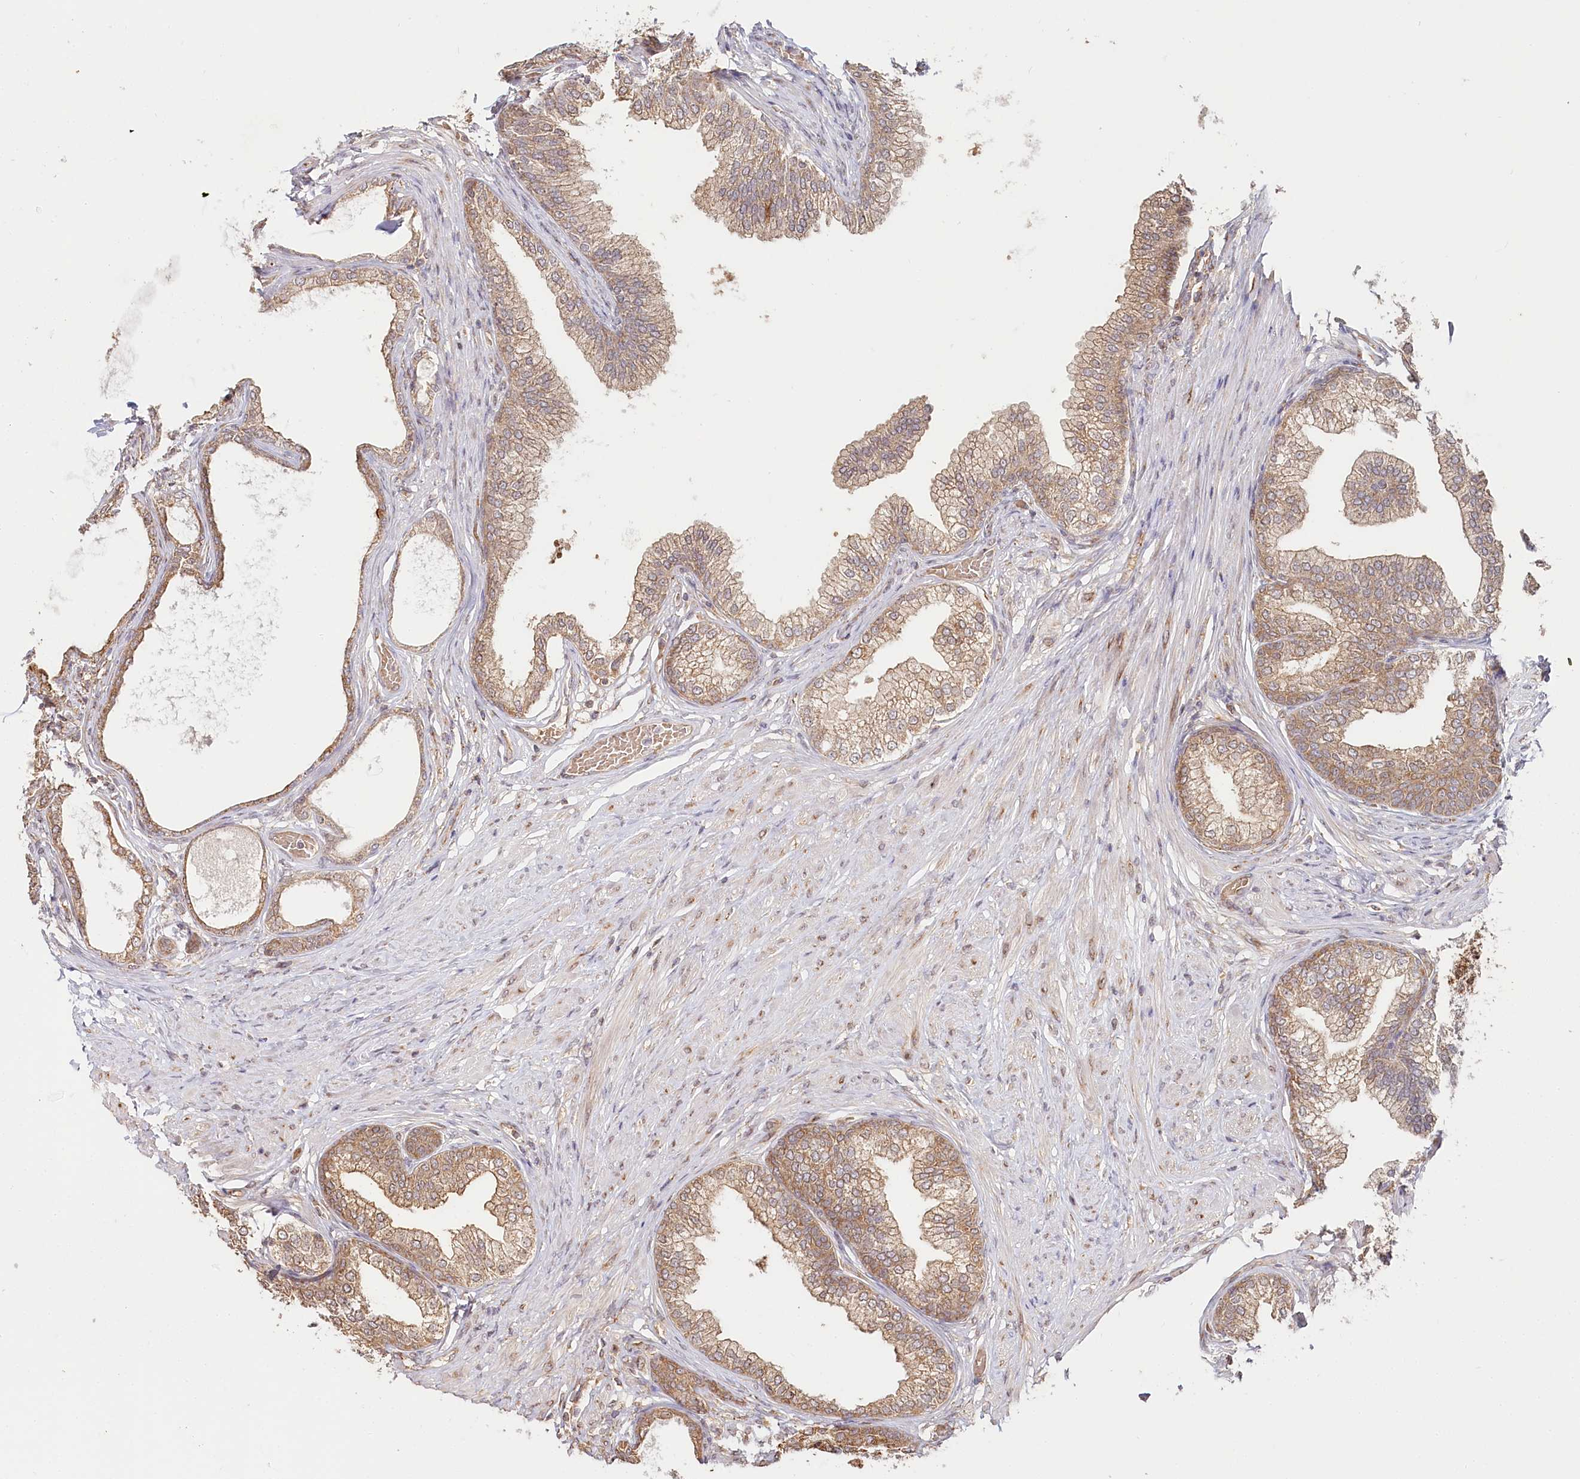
{"staining": {"intensity": "moderate", "quantity": ">75%", "location": "cytoplasmic/membranous"}, "tissue": "prostate", "cell_type": "Glandular cells", "image_type": "normal", "snomed": [{"axis": "morphology", "description": "Normal tissue, NOS"}, {"axis": "morphology", "description": "Urothelial carcinoma, Low grade"}, {"axis": "topography", "description": "Urinary bladder"}, {"axis": "topography", "description": "Prostate"}], "caption": "Glandular cells show medium levels of moderate cytoplasmic/membranous staining in approximately >75% of cells in benign prostate.", "gene": "OTUD4", "patient": {"sex": "male", "age": 60}}